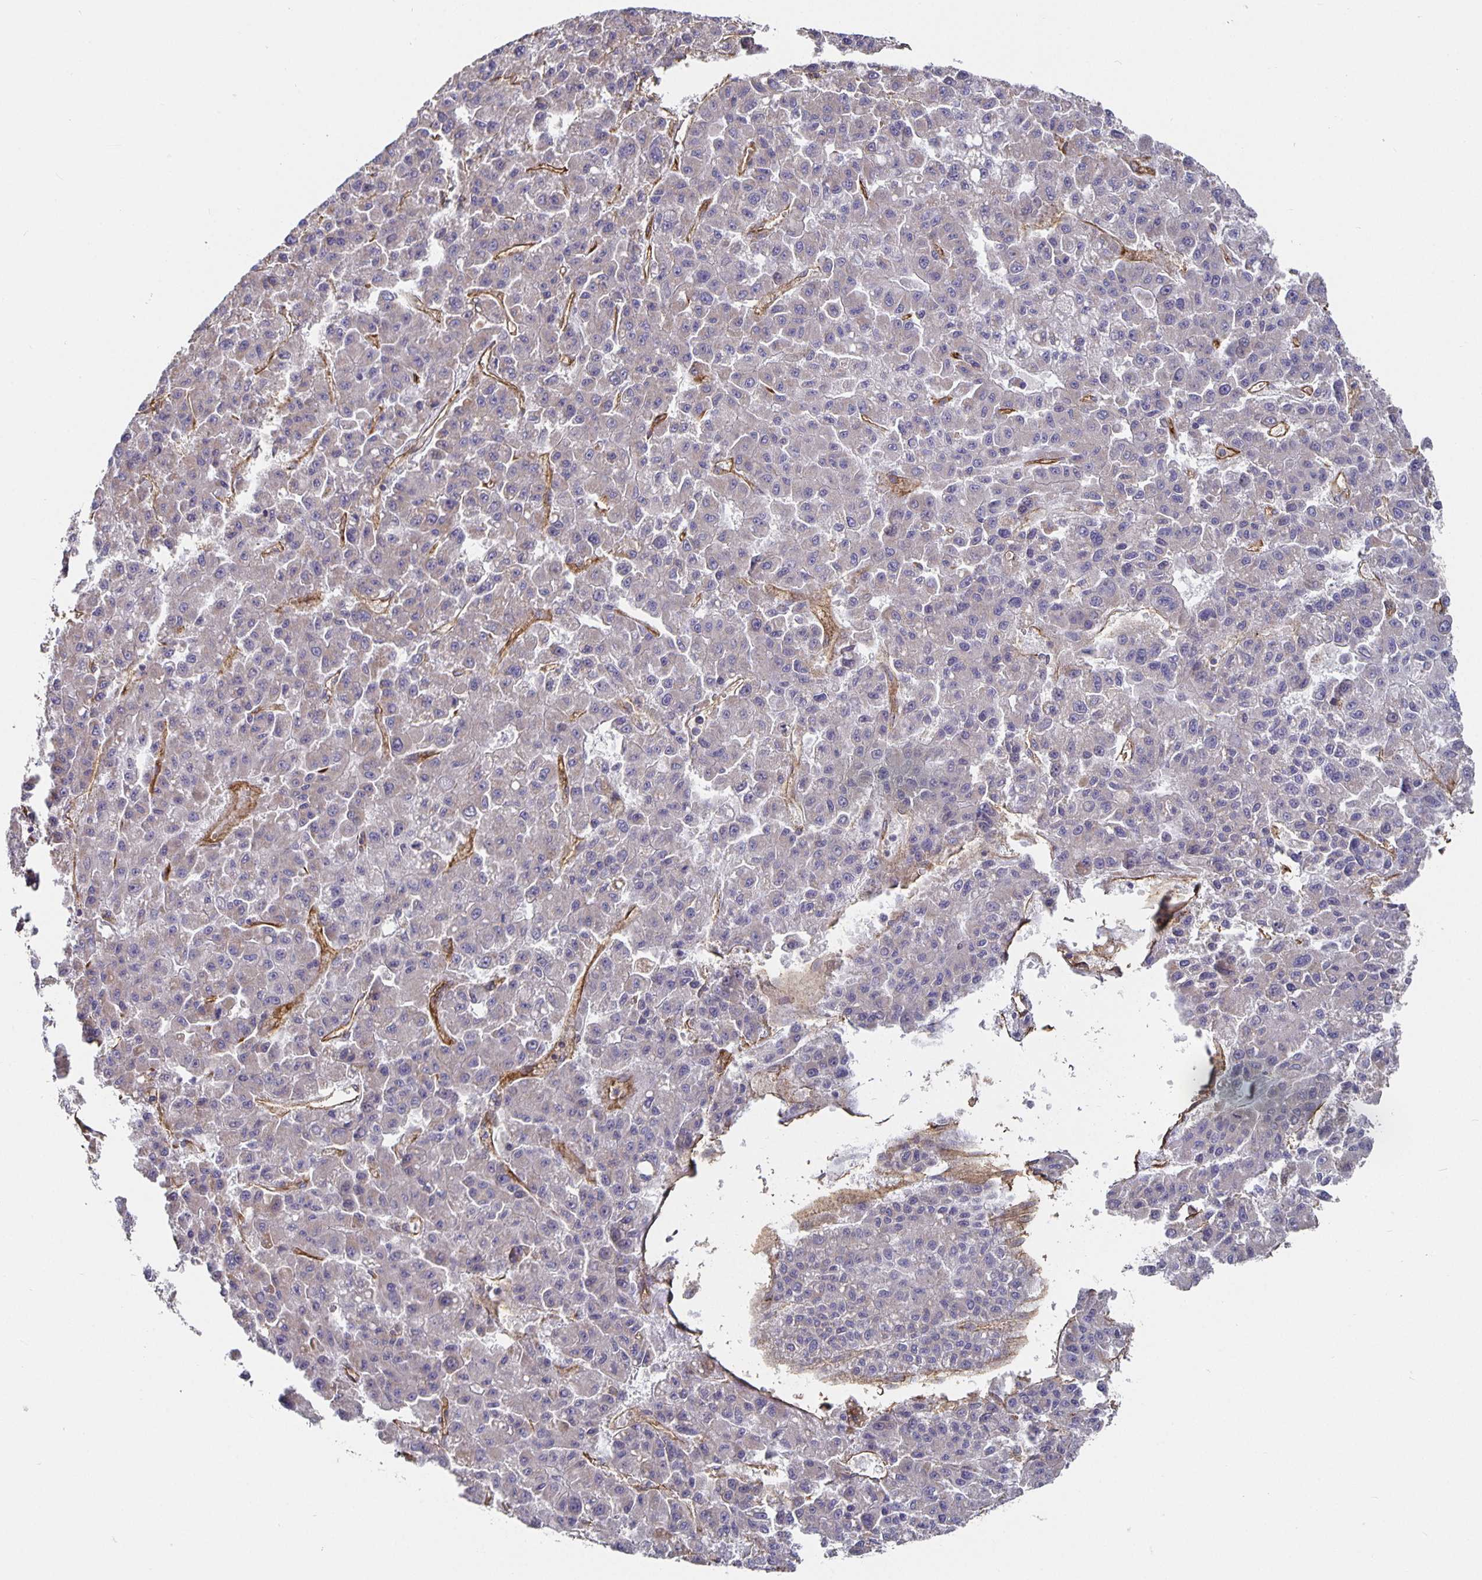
{"staining": {"intensity": "negative", "quantity": "none", "location": "none"}, "tissue": "liver cancer", "cell_type": "Tumor cells", "image_type": "cancer", "snomed": [{"axis": "morphology", "description": "Carcinoma, Hepatocellular, NOS"}, {"axis": "topography", "description": "Liver"}], "caption": "Tumor cells show no significant protein positivity in hepatocellular carcinoma (liver). The staining was performed using DAB to visualize the protein expression in brown, while the nuclei were stained in blue with hematoxylin (Magnification: 20x).", "gene": "PODXL", "patient": {"sex": "male", "age": 70}}